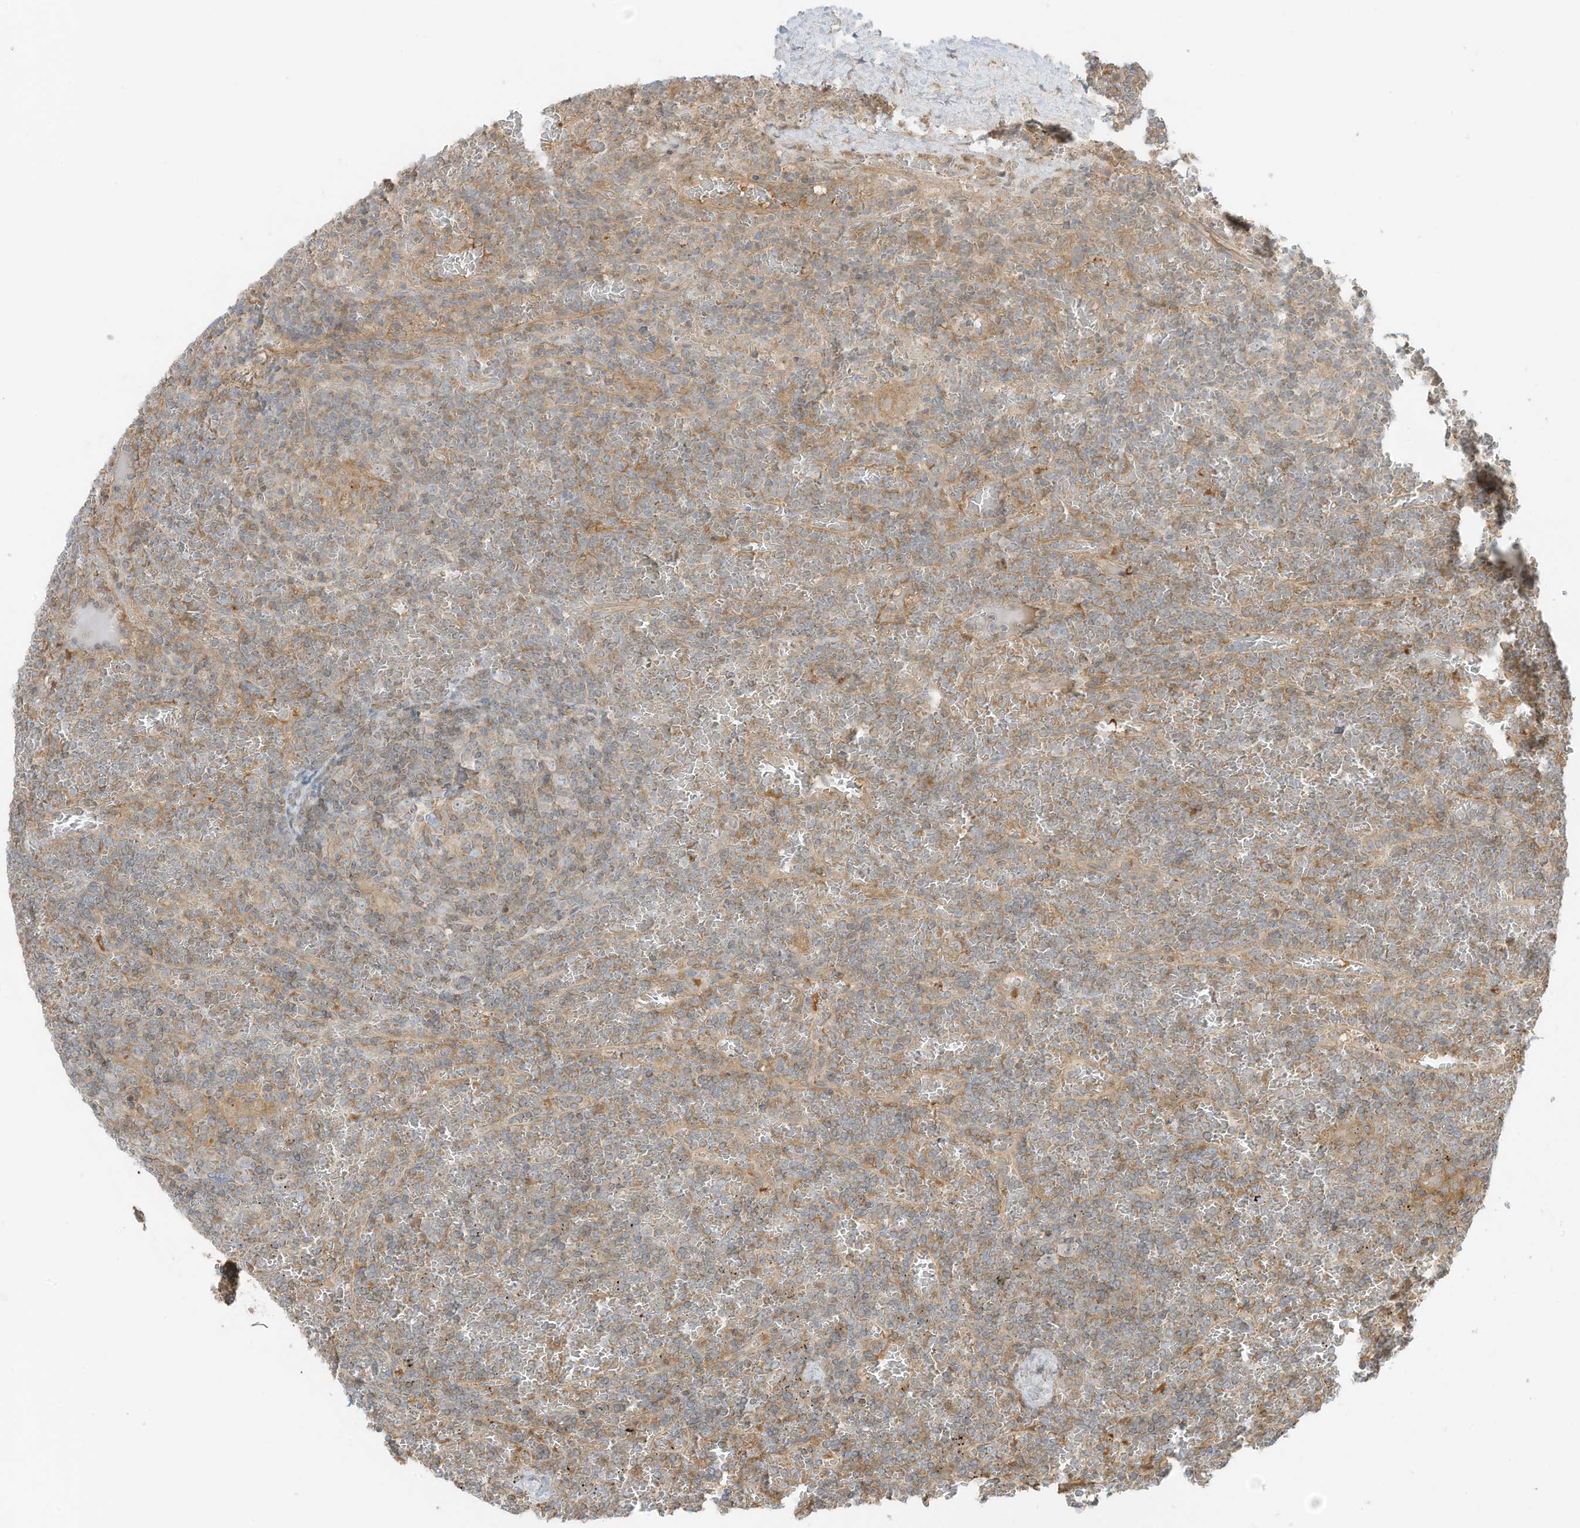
{"staining": {"intensity": "weak", "quantity": "25%-75%", "location": "cytoplasmic/membranous"}, "tissue": "lymphoma", "cell_type": "Tumor cells", "image_type": "cancer", "snomed": [{"axis": "morphology", "description": "Malignant lymphoma, non-Hodgkin's type, Low grade"}, {"axis": "topography", "description": "Spleen"}], "caption": "About 25%-75% of tumor cells in human low-grade malignant lymphoma, non-Hodgkin's type exhibit weak cytoplasmic/membranous protein staining as visualized by brown immunohistochemical staining.", "gene": "SLC25A12", "patient": {"sex": "female", "age": 19}}